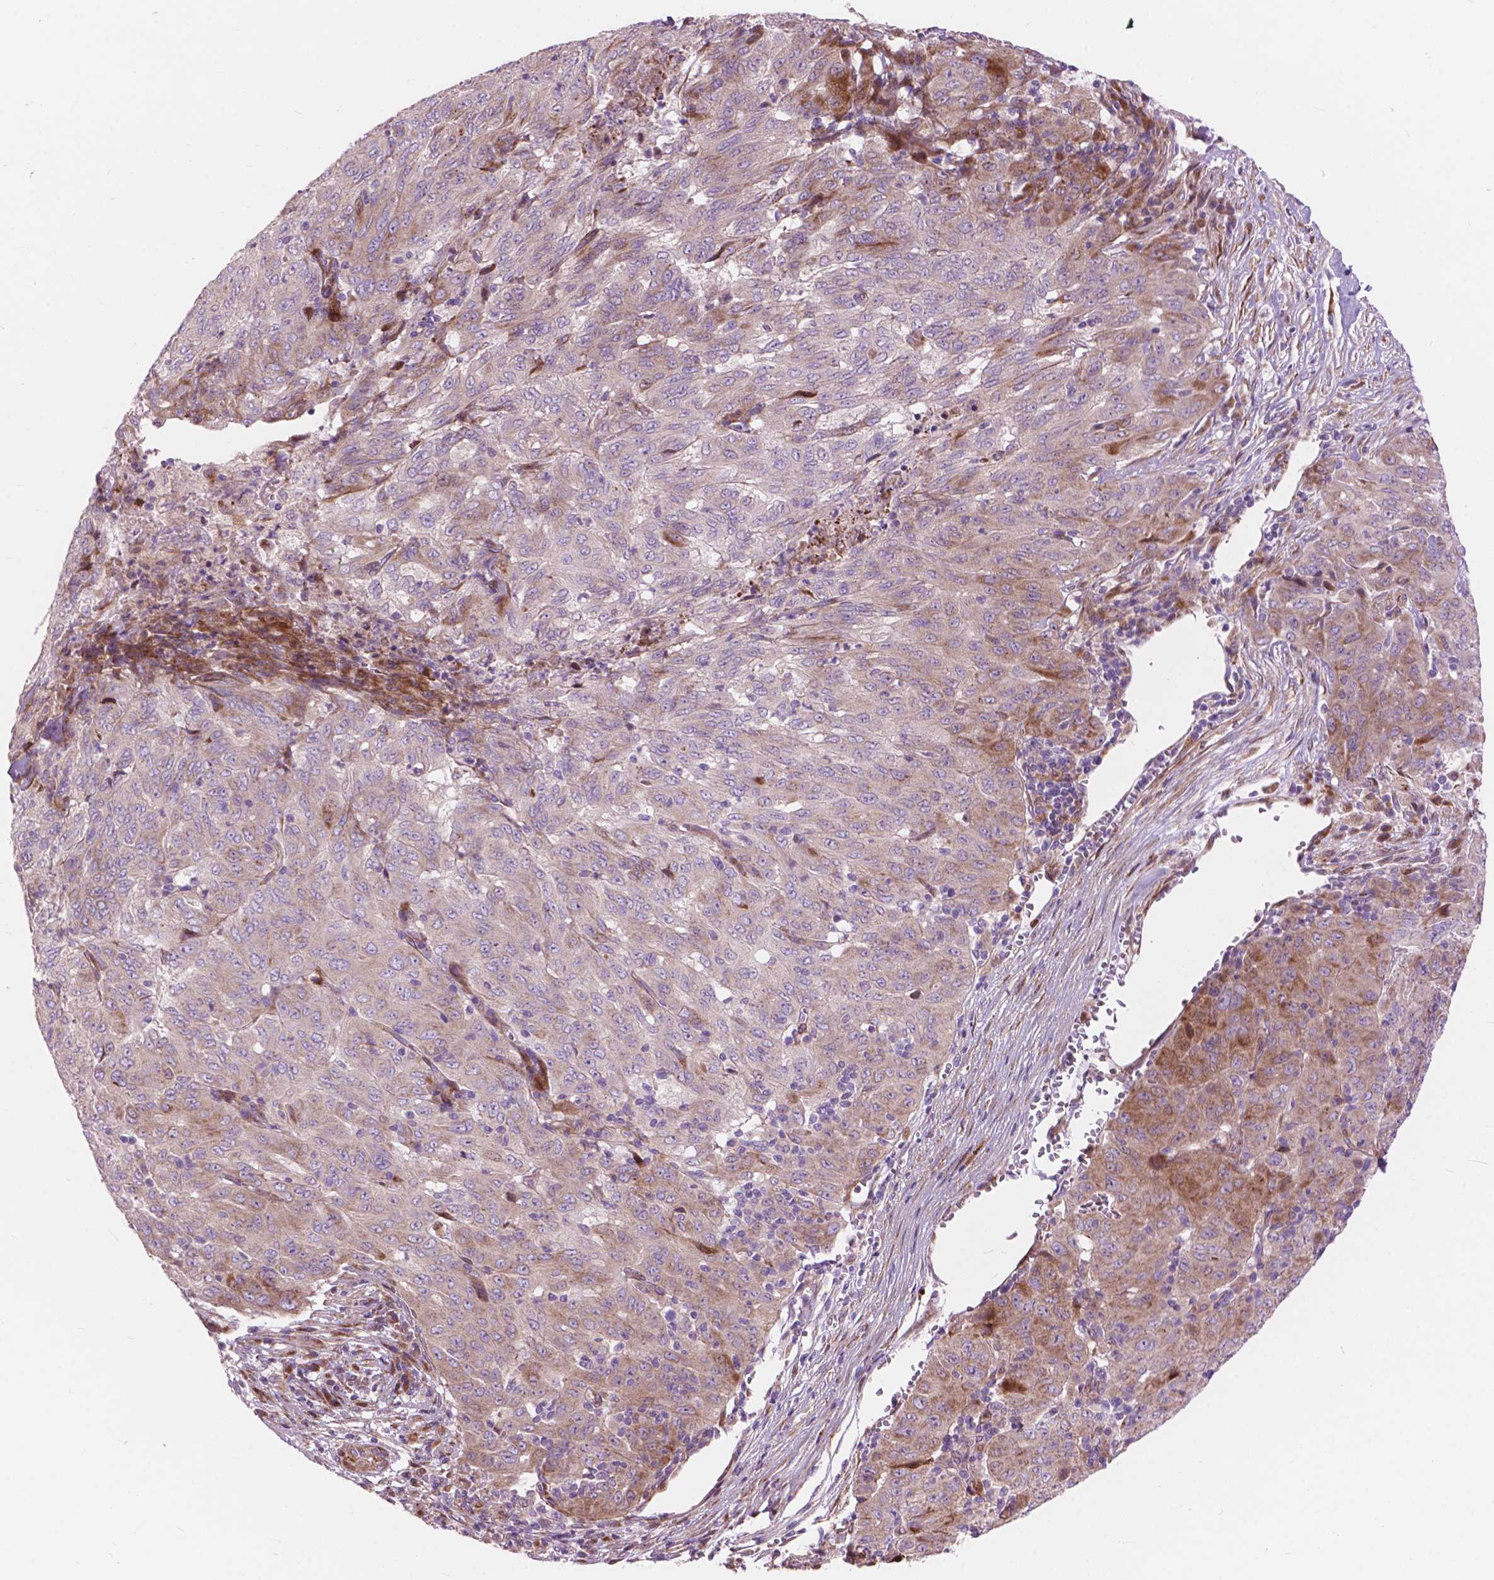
{"staining": {"intensity": "weak", "quantity": "<25%", "location": "cytoplasmic/membranous"}, "tissue": "pancreatic cancer", "cell_type": "Tumor cells", "image_type": "cancer", "snomed": [{"axis": "morphology", "description": "Adenocarcinoma, NOS"}, {"axis": "topography", "description": "Pancreas"}], "caption": "High magnification brightfield microscopy of pancreatic cancer stained with DAB (3,3'-diaminobenzidine) (brown) and counterstained with hematoxylin (blue): tumor cells show no significant expression.", "gene": "MORN1", "patient": {"sex": "male", "age": 63}}